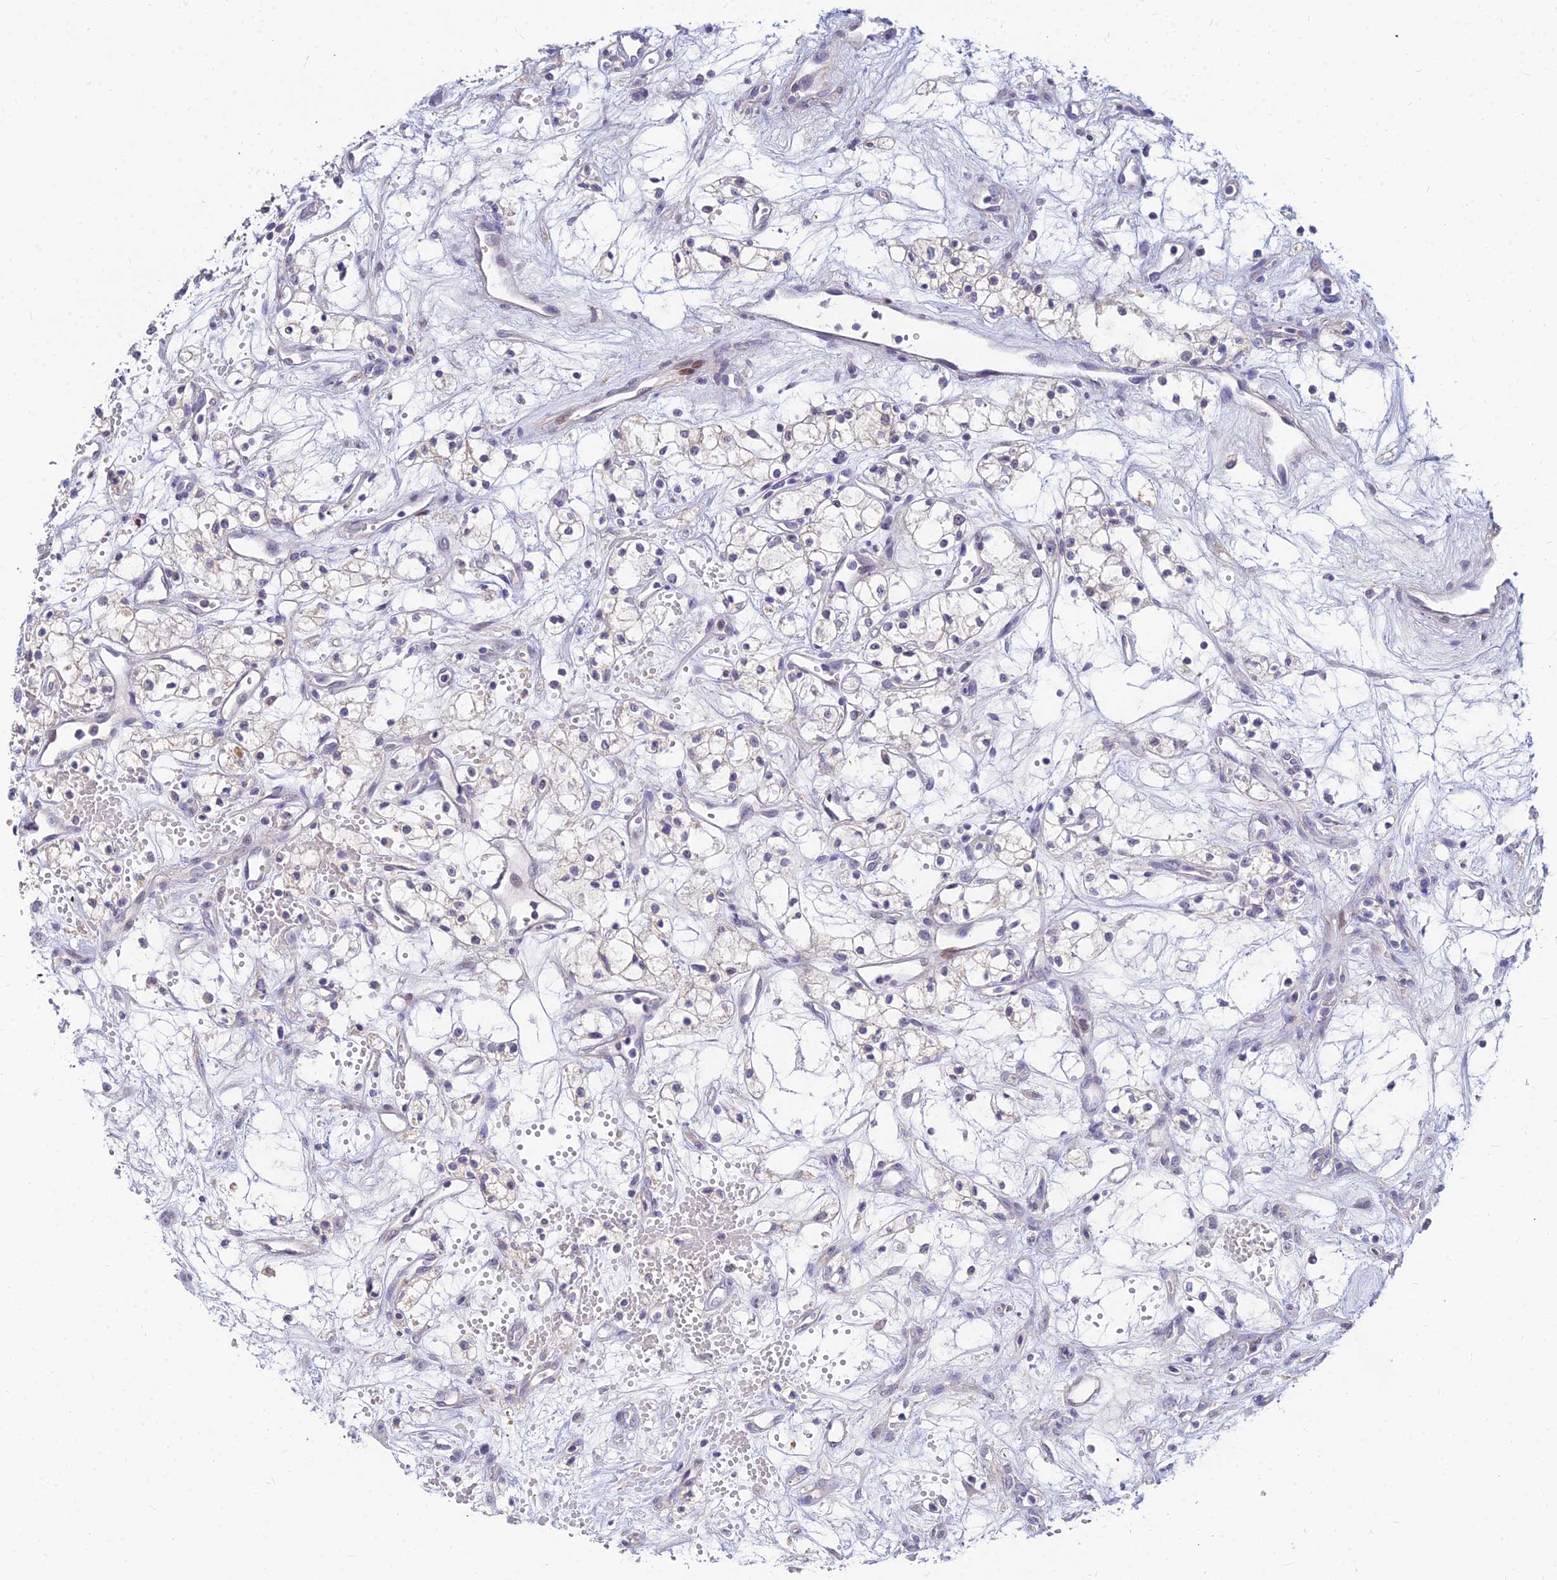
{"staining": {"intensity": "negative", "quantity": "none", "location": "none"}, "tissue": "renal cancer", "cell_type": "Tumor cells", "image_type": "cancer", "snomed": [{"axis": "morphology", "description": "Adenocarcinoma, NOS"}, {"axis": "topography", "description": "Kidney"}], "caption": "Immunohistochemistry photomicrograph of adenocarcinoma (renal) stained for a protein (brown), which reveals no positivity in tumor cells. (DAB IHC visualized using brightfield microscopy, high magnification).", "gene": "GOLGA6D", "patient": {"sex": "male", "age": 59}}